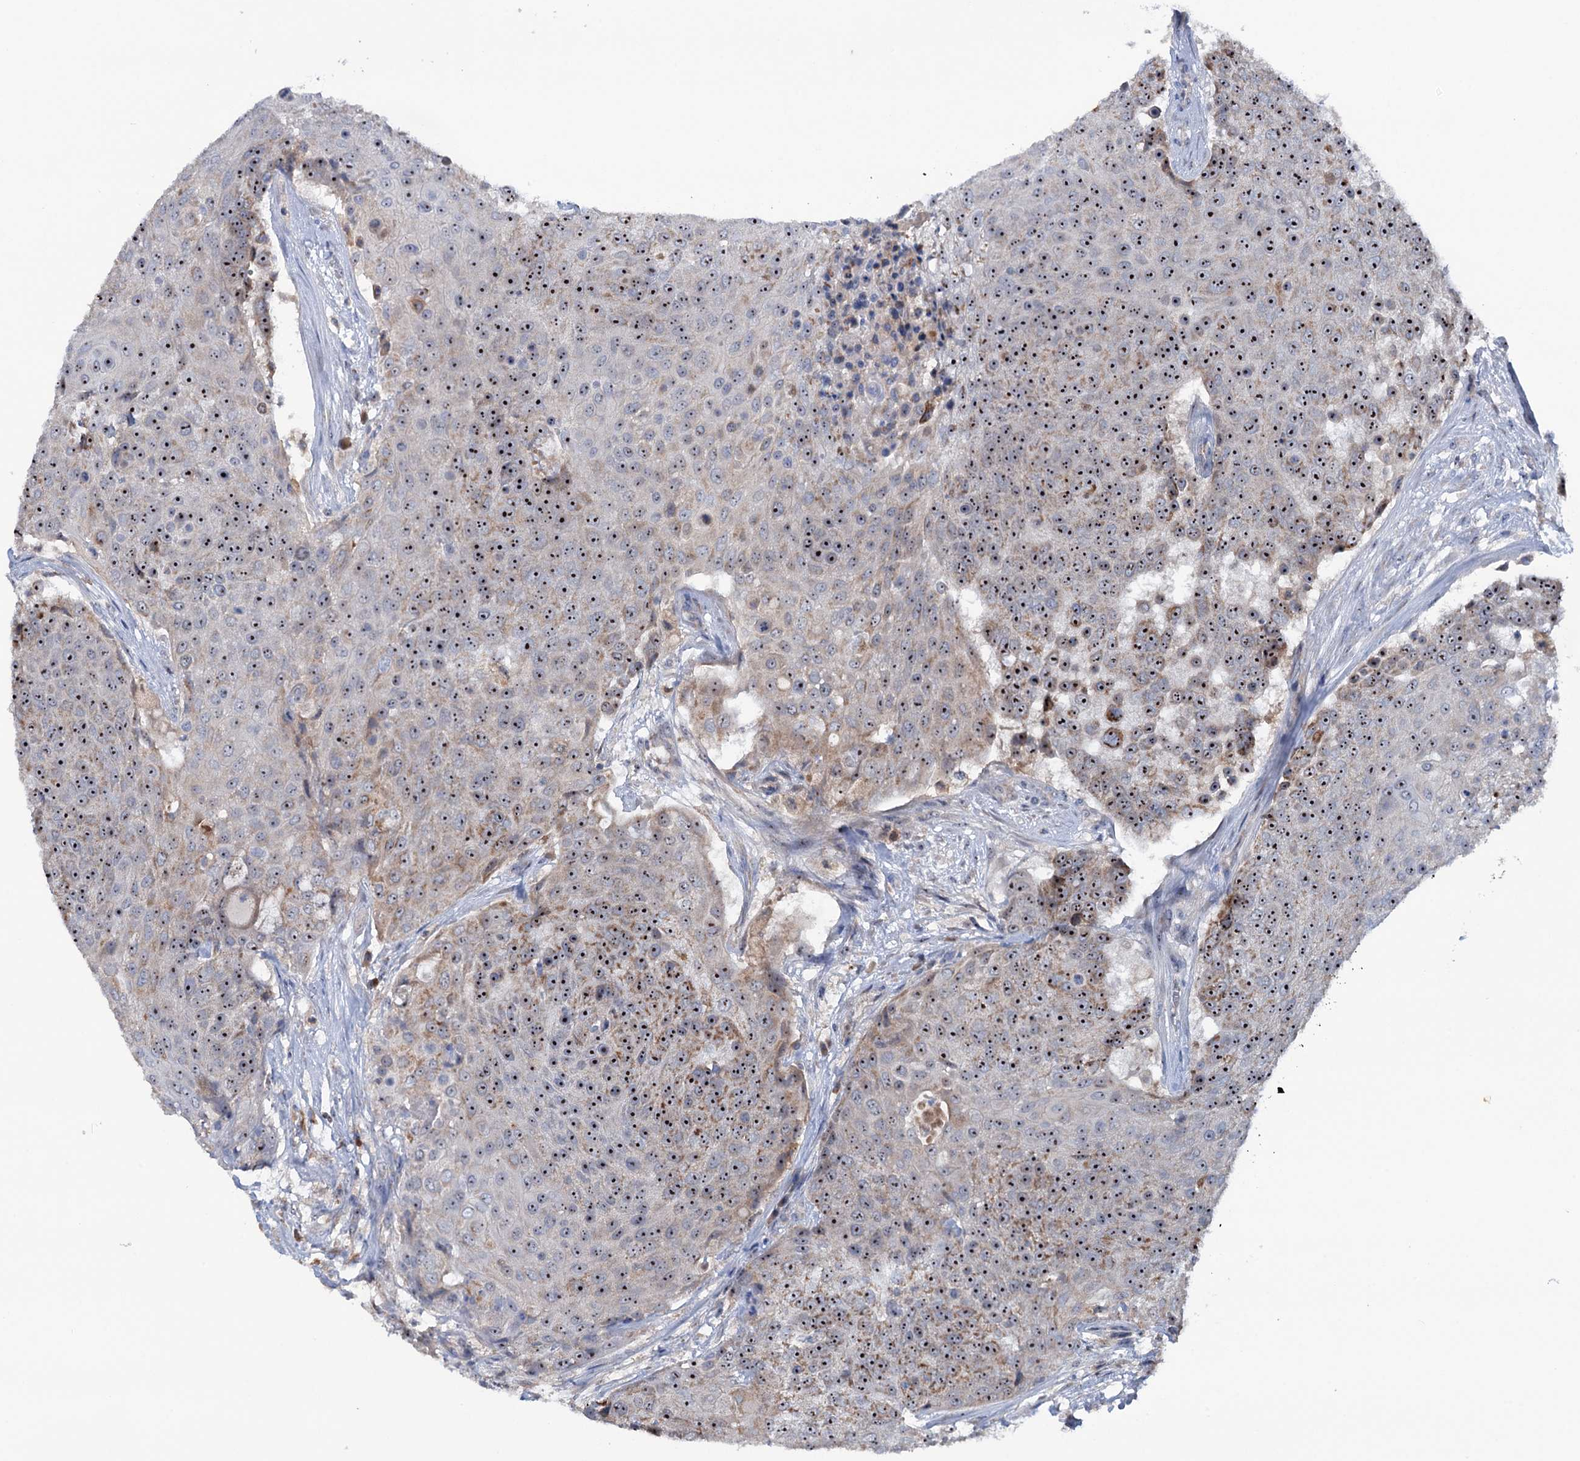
{"staining": {"intensity": "moderate", "quantity": "25%-75%", "location": "cytoplasmic/membranous,nuclear"}, "tissue": "urothelial cancer", "cell_type": "Tumor cells", "image_type": "cancer", "snomed": [{"axis": "morphology", "description": "Urothelial carcinoma, High grade"}, {"axis": "topography", "description": "Urinary bladder"}], "caption": "The image shows immunohistochemical staining of urothelial cancer. There is moderate cytoplasmic/membranous and nuclear expression is seen in approximately 25%-75% of tumor cells.", "gene": "HTR3B", "patient": {"sex": "female", "age": 63}}